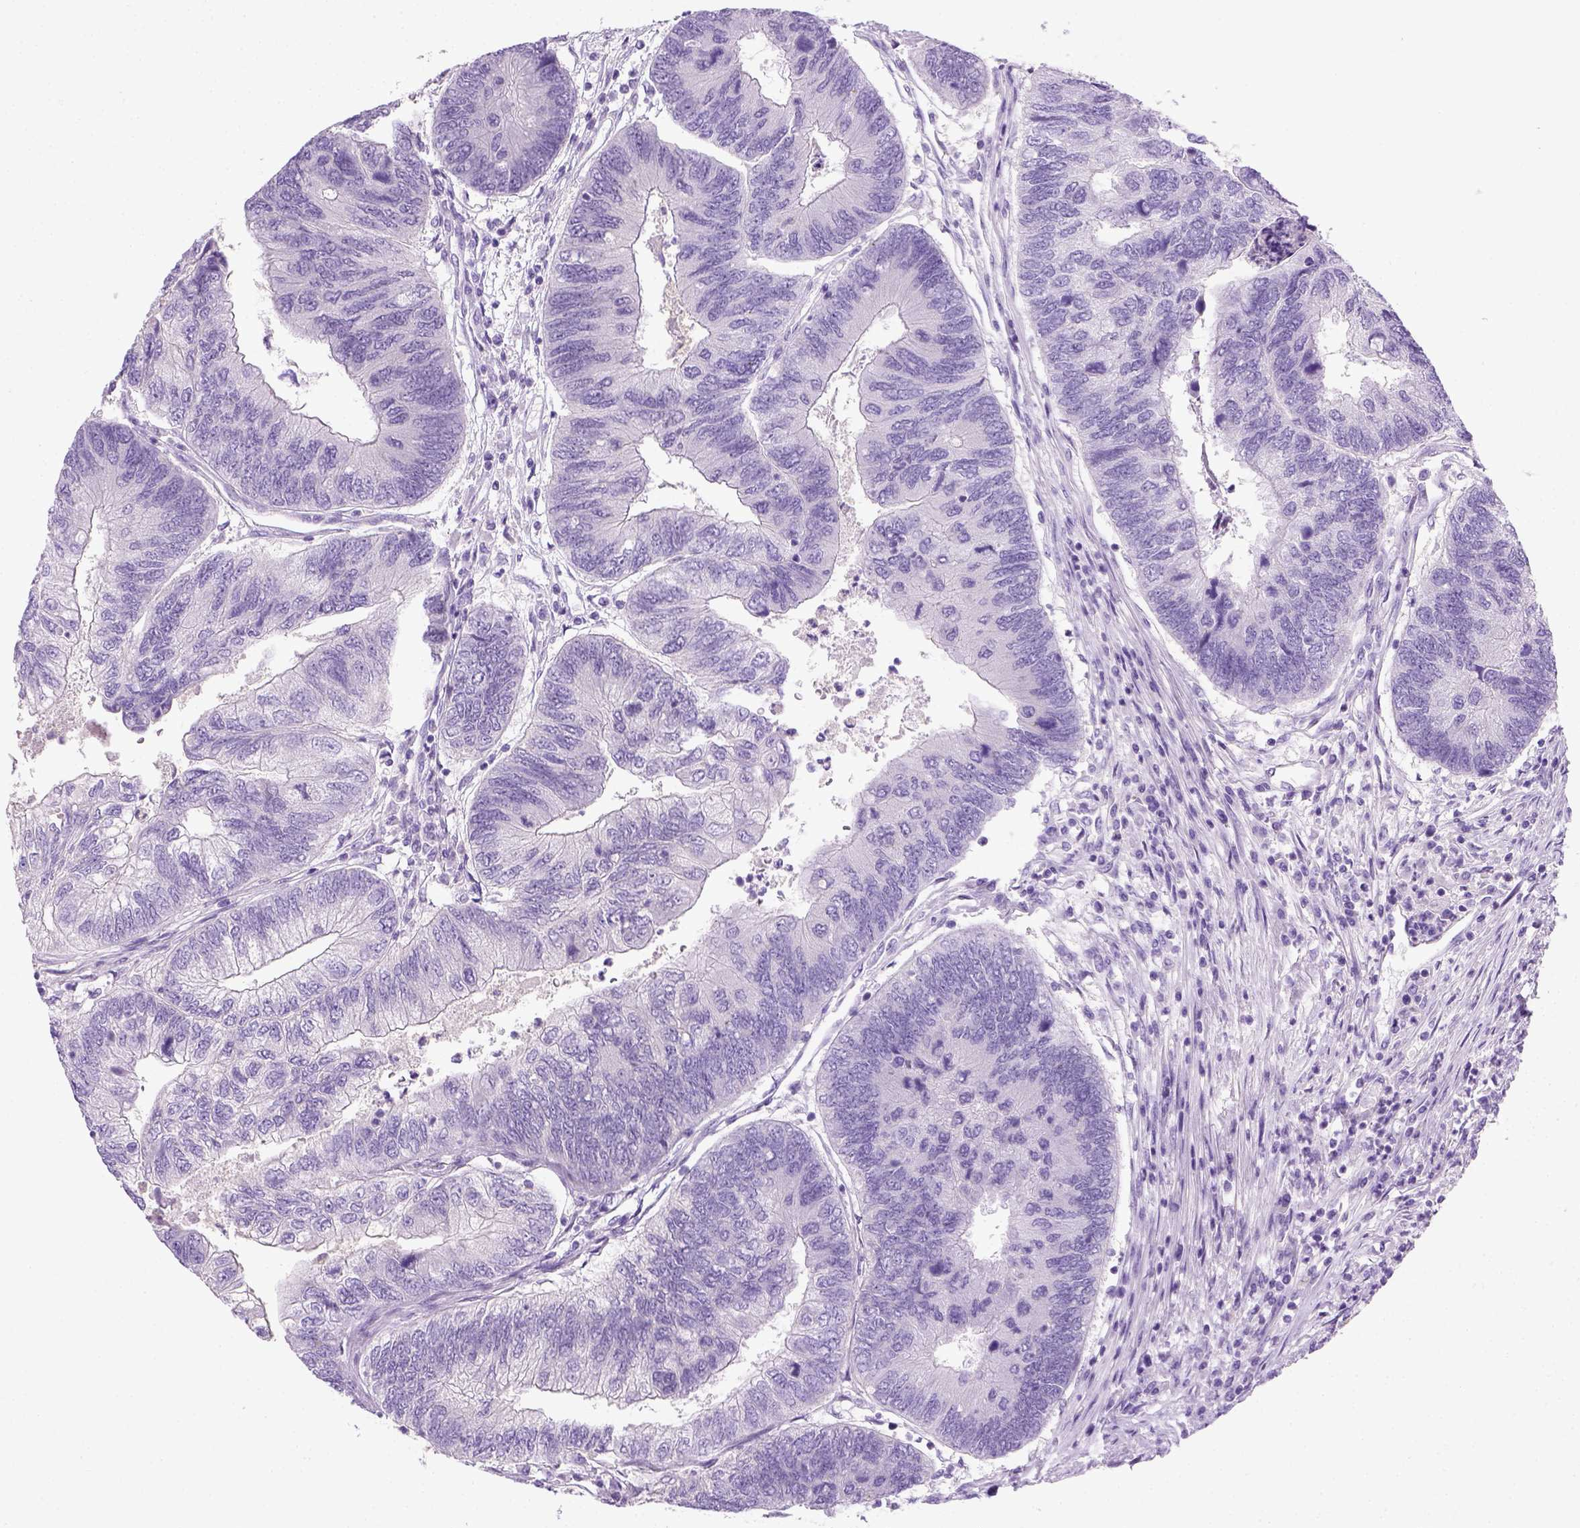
{"staining": {"intensity": "negative", "quantity": "none", "location": "none"}, "tissue": "colorectal cancer", "cell_type": "Tumor cells", "image_type": "cancer", "snomed": [{"axis": "morphology", "description": "Adenocarcinoma, NOS"}, {"axis": "topography", "description": "Colon"}], "caption": "Immunohistochemistry (IHC) image of colorectal cancer (adenocarcinoma) stained for a protein (brown), which reveals no expression in tumor cells.", "gene": "KRT71", "patient": {"sex": "female", "age": 67}}